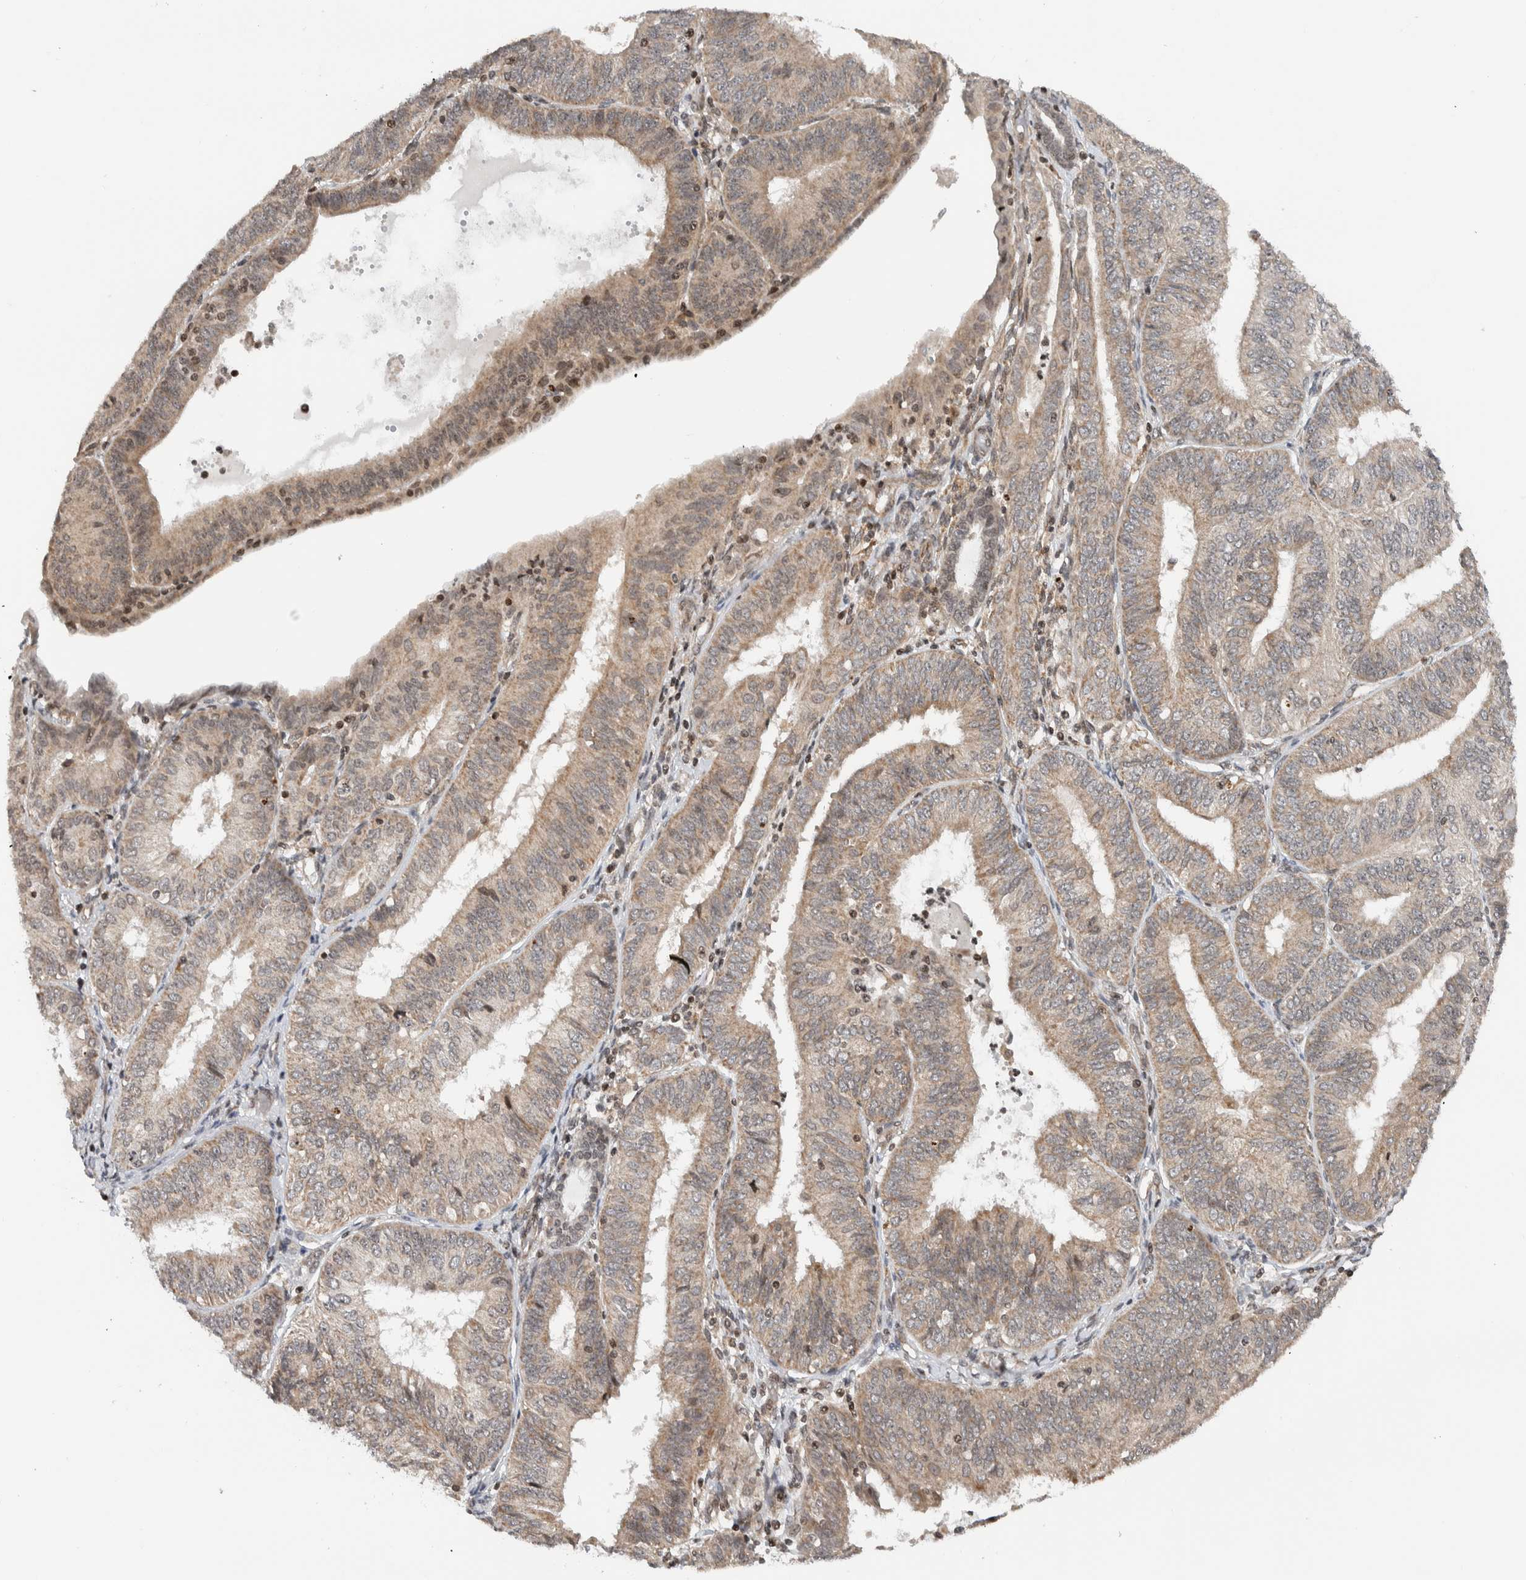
{"staining": {"intensity": "weak", "quantity": ">75%", "location": "cytoplasmic/membranous"}, "tissue": "endometrial cancer", "cell_type": "Tumor cells", "image_type": "cancer", "snomed": [{"axis": "morphology", "description": "Adenocarcinoma, NOS"}, {"axis": "topography", "description": "Endometrium"}], "caption": "Immunohistochemical staining of endometrial cancer (adenocarcinoma) exhibits low levels of weak cytoplasmic/membranous expression in about >75% of tumor cells. The staining is performed using DAB (3,3'-diaminobenzidine) brown chromogen to label protein expression. The nuclei are counter-stained blue using hematoxylin.", "gene": "NPLOC4", "patient": {"sex": "female", "age": 58}}